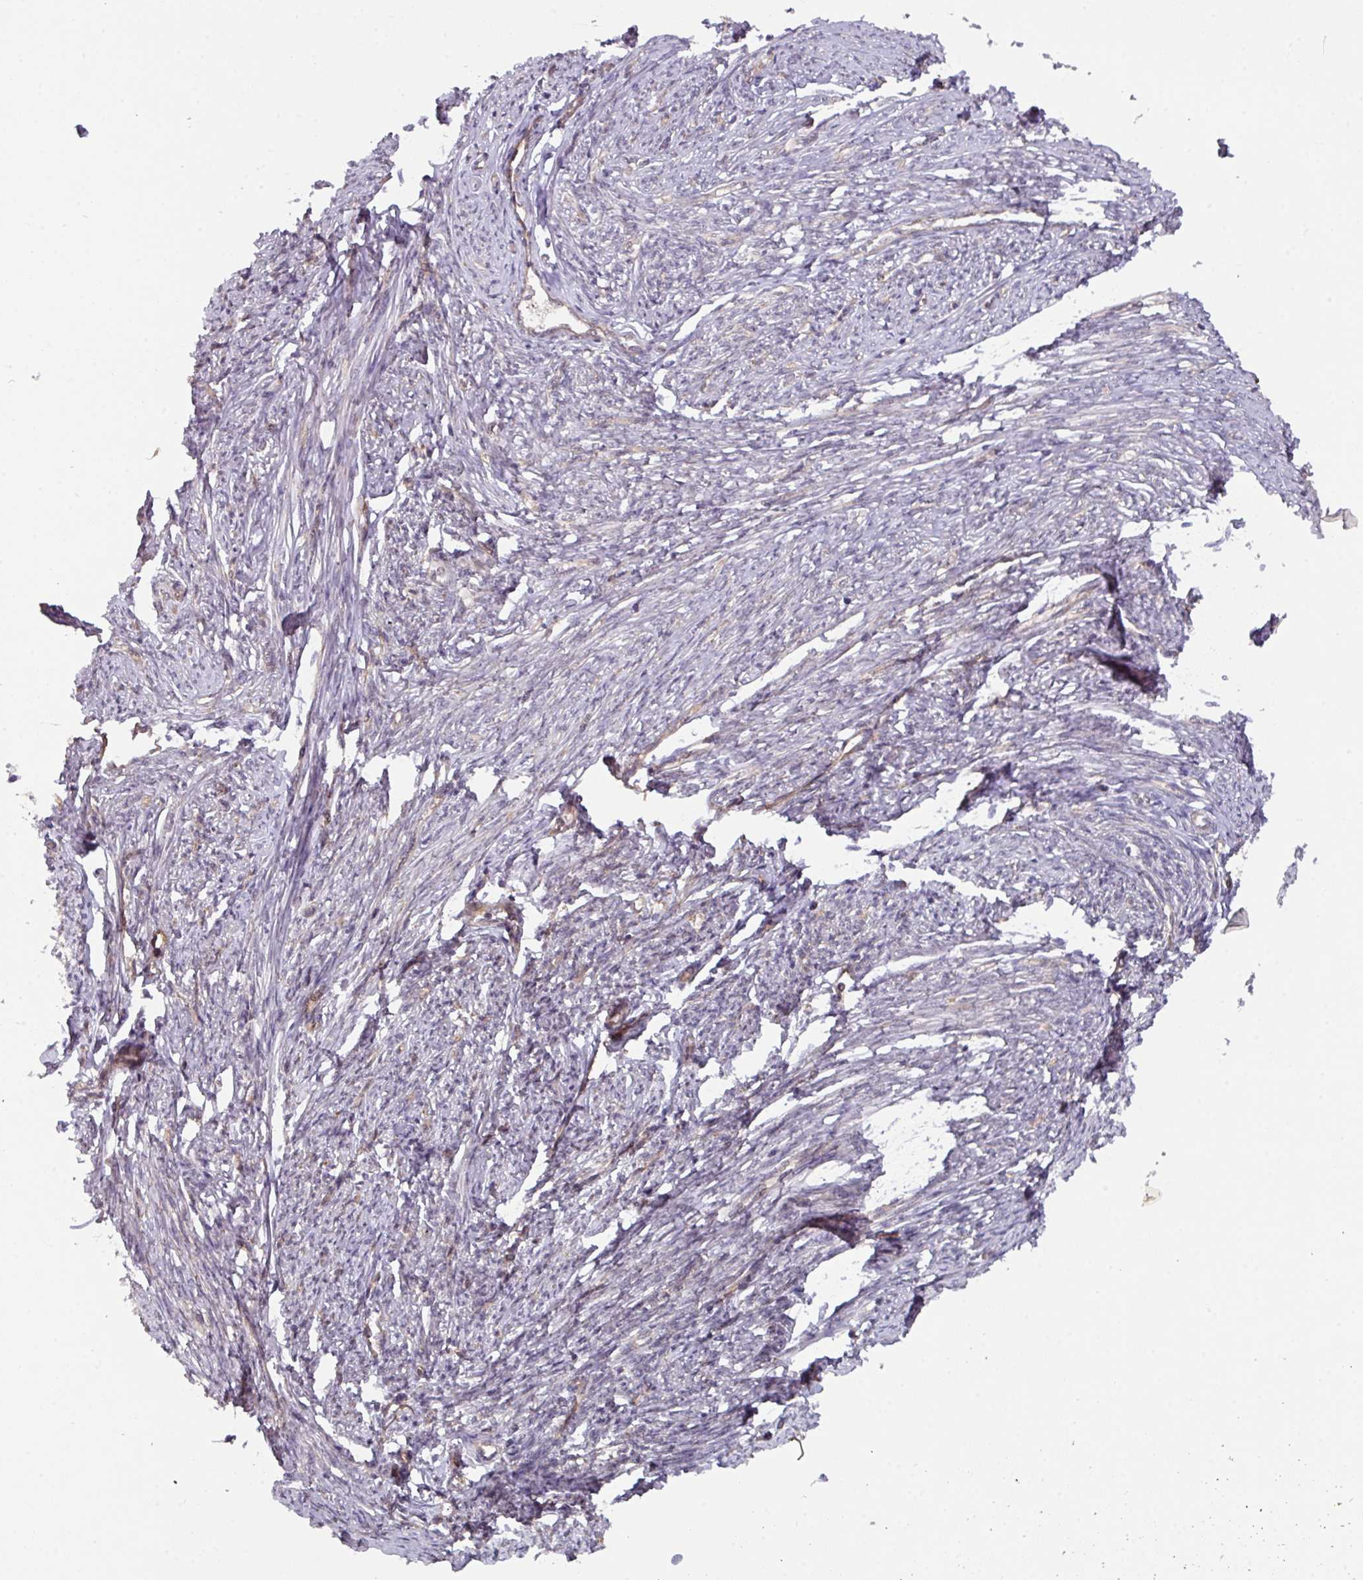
{"staining": {"intensity": "moderate", "quantity": "25%-75%", "location": "cytoplasmic/membranous"}, "tissue": "smooth muscle", "cell_type": "Smooth muscle cells", "image_type": "normal", "snomed": [{"axis": "morphology", "description": "Normal tissue, NOS"}, {"axis": "topography", "description": "Smooth muscle"}, {"axis": "topography", "description": "Uterus"}], "caption": "Immunohistochemistry (IHC) (DAB) staining of benign smooth muscle demonstrates moderate cytoplasmic/membranous protein staining in approximately 25%-75% of smooth muscle cells.", "gene": "CYFIP2", "patient": {"sex": "female", "age": 59}}